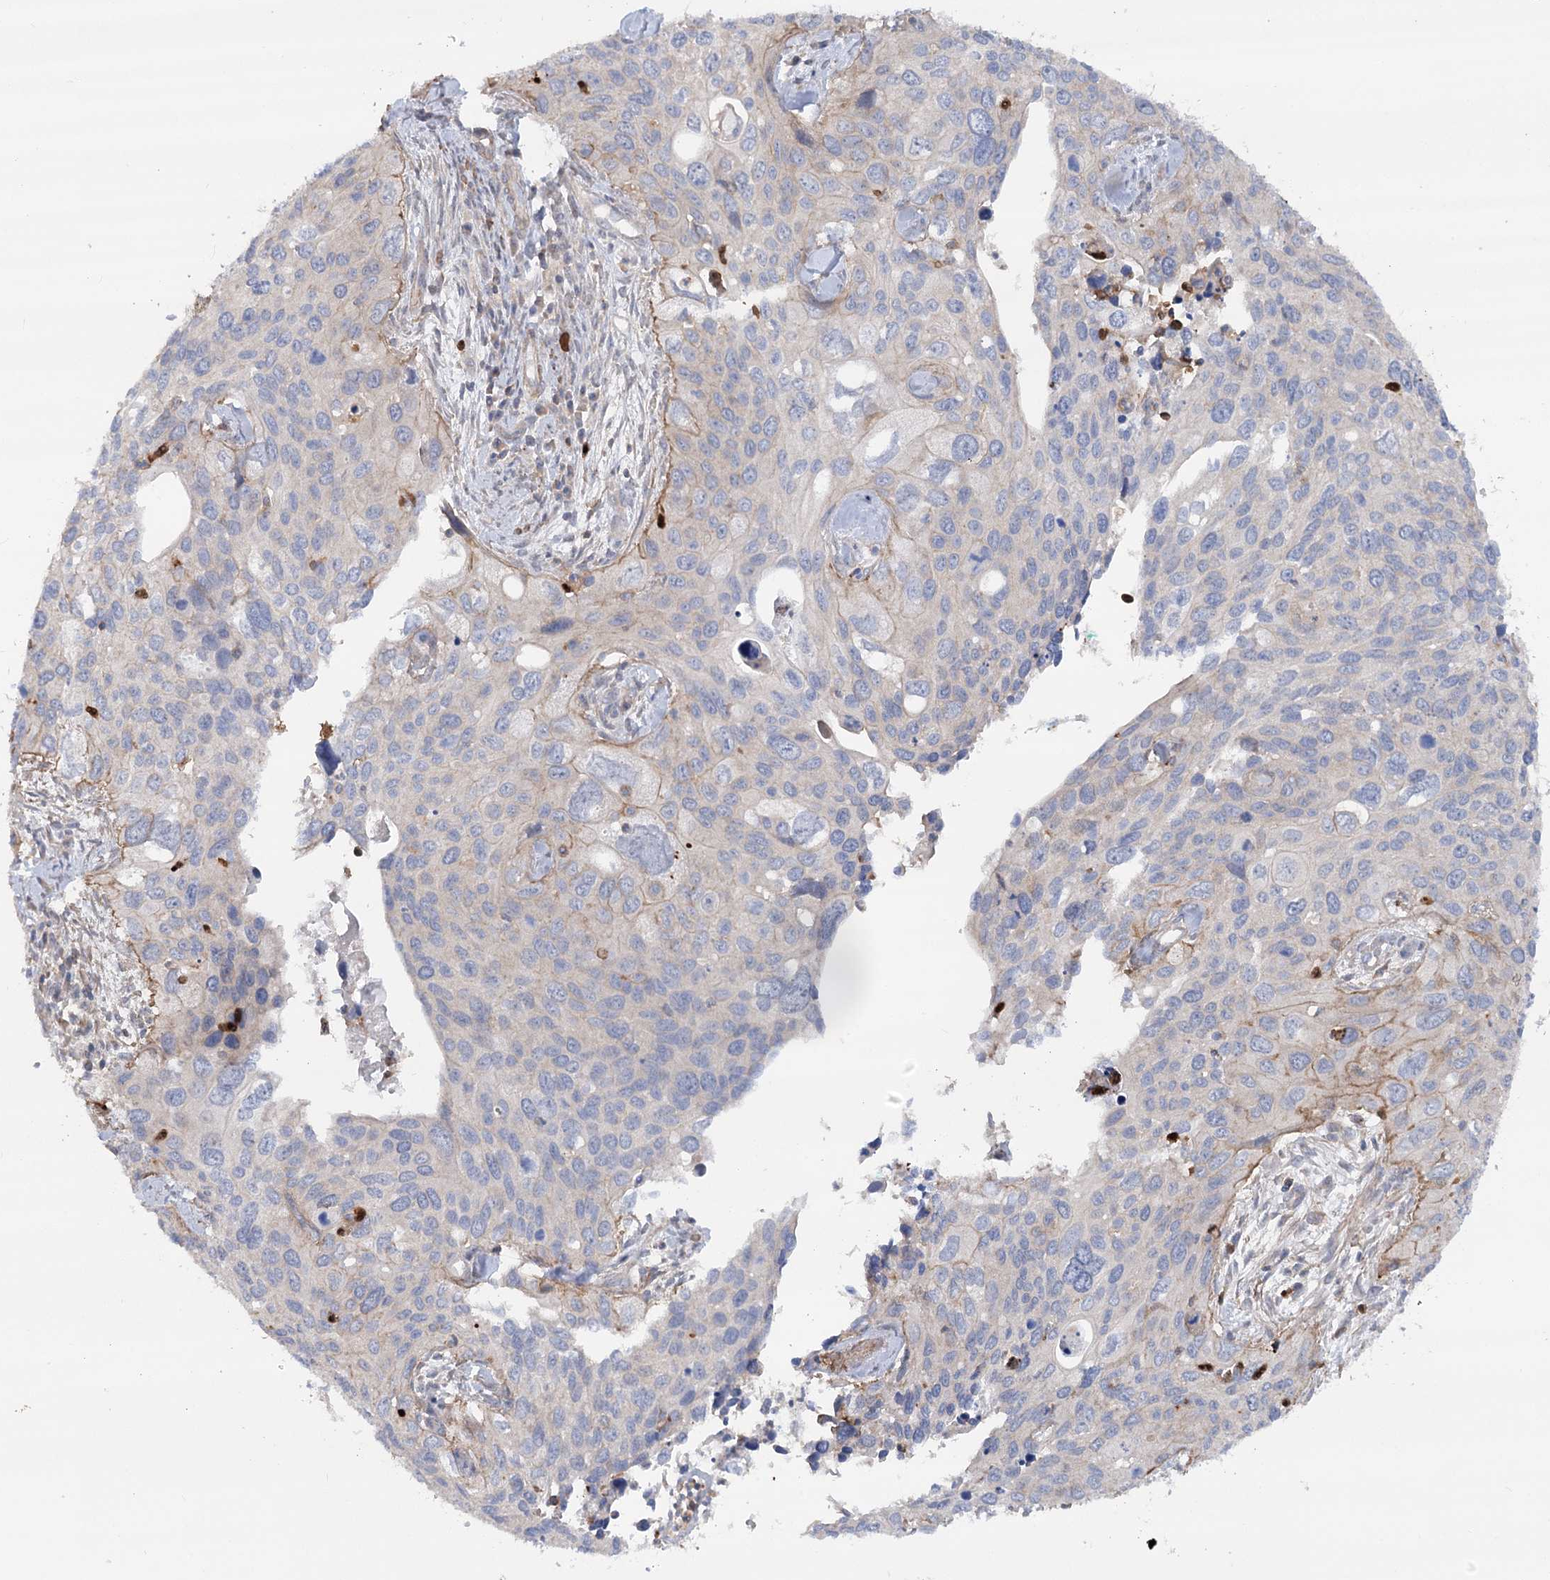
{"staining": {"intensity": "negative", "quantity": "none", "location": "none"}, "tissue": "cervical cancer", "cell_type": "Tumor cells", "image_type": "cancer", "snomed": [{"axis": "morphology", "description": "Squamous cell carcinoma, NOS"}, {"axis": "topography", "description": "Cervix"}], "caption": "Tumor cells are negative for protein expression in human cervical squamous cell carcinoma. (IHC, brightfield microscopy, high magnification).", "gene": "LARP1B", "patient": {"sex": "female", "age": 55}}